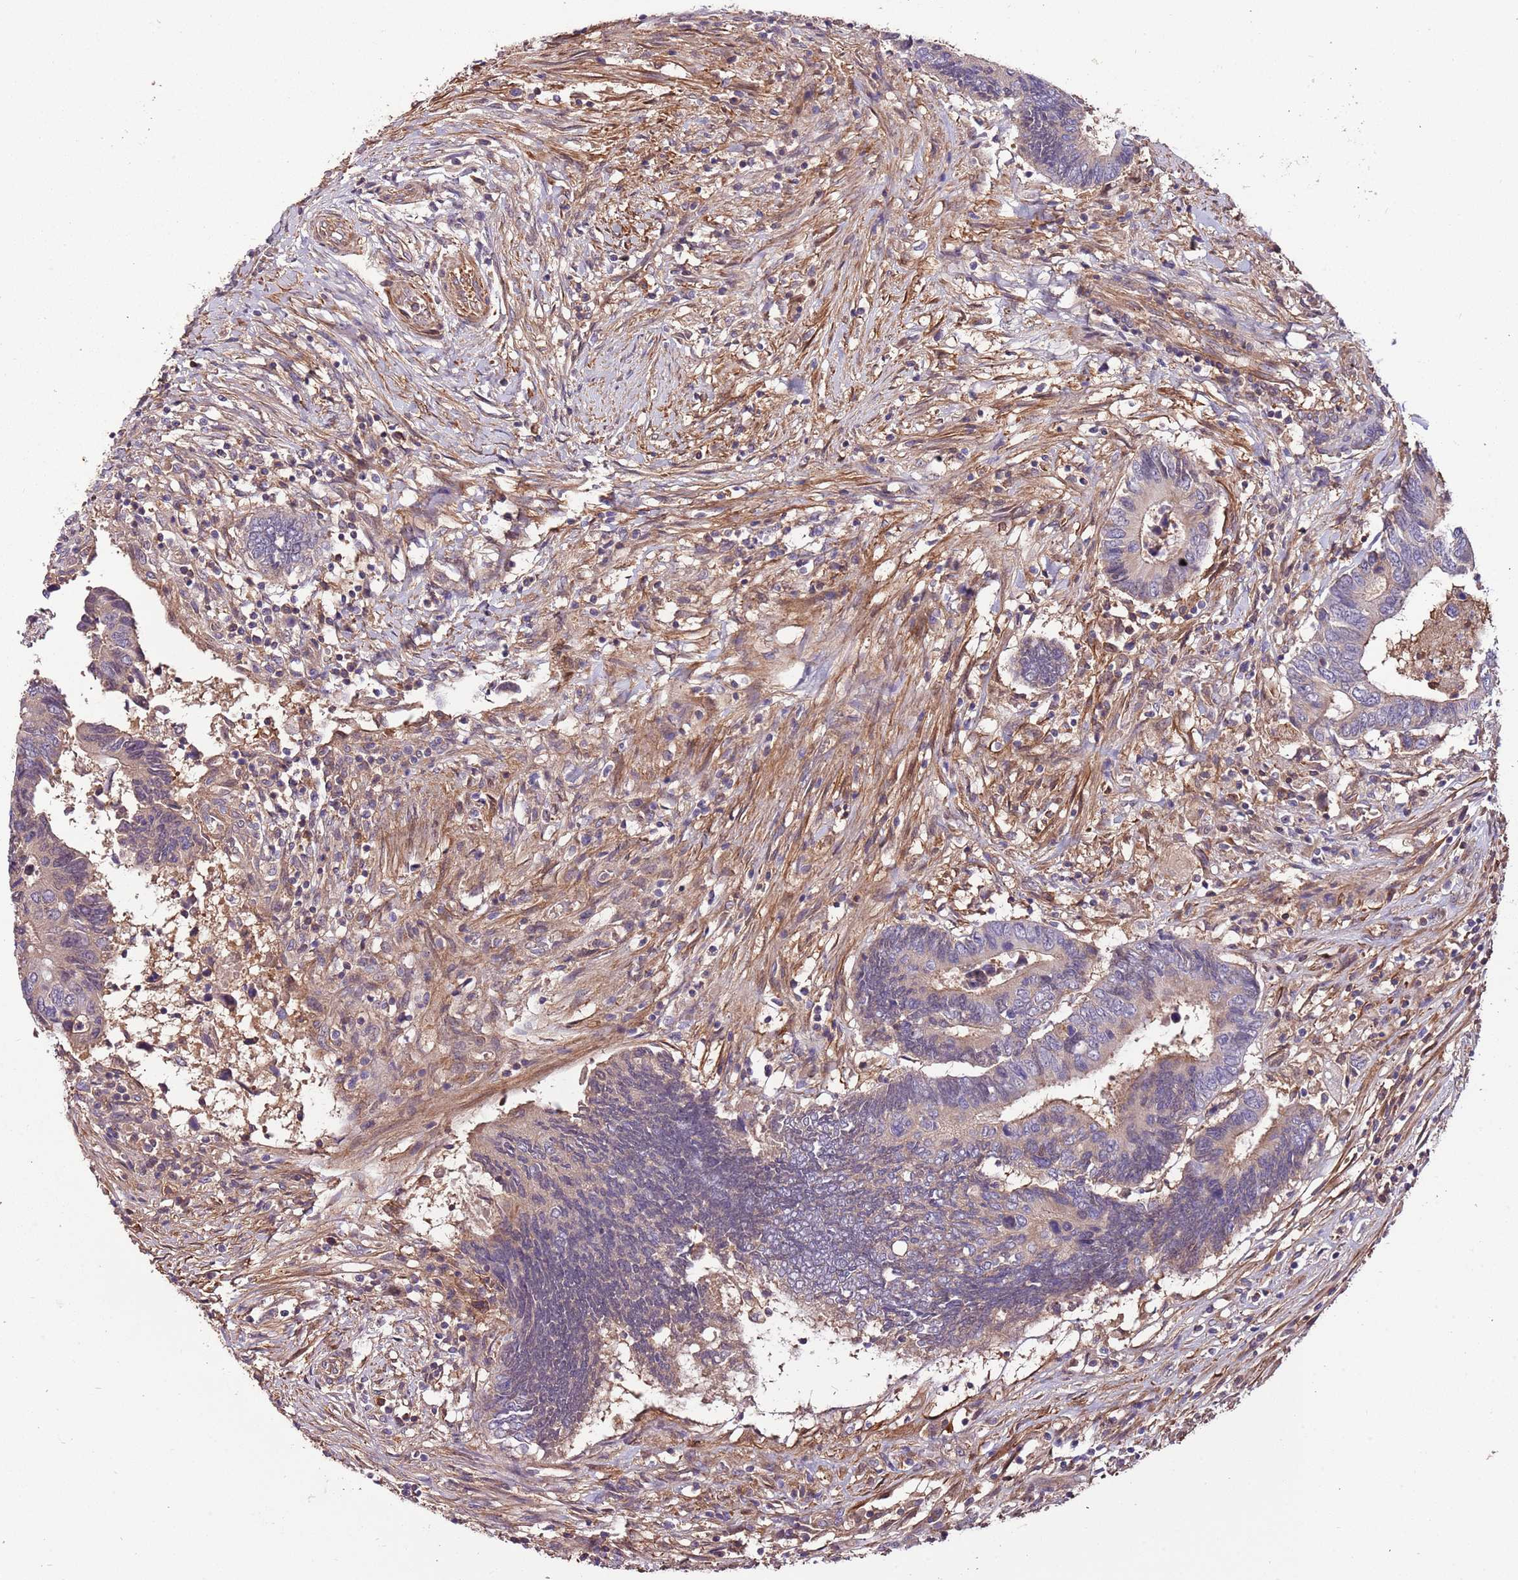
{"staining": {"intensity": "negative", "quantity": "none", "location": "none"}, "tissue": "colorectal cancer", "cell_type": "Tumor cells", "image_type": "cancer", "snomed": [{"axis": "morphology", "description": "Adenocarcinoma, NOS"}, {"axis": "topography", "description": "Colon"}], "caption": "DAB (3,3'-diaminobenzidine) immunohistochemical staining of adenocarcinoma (colorectal) demonstrates no significant staining in tumor cells.", "gene": "DENR", "patient": {"sex": "male", "age": 87}}